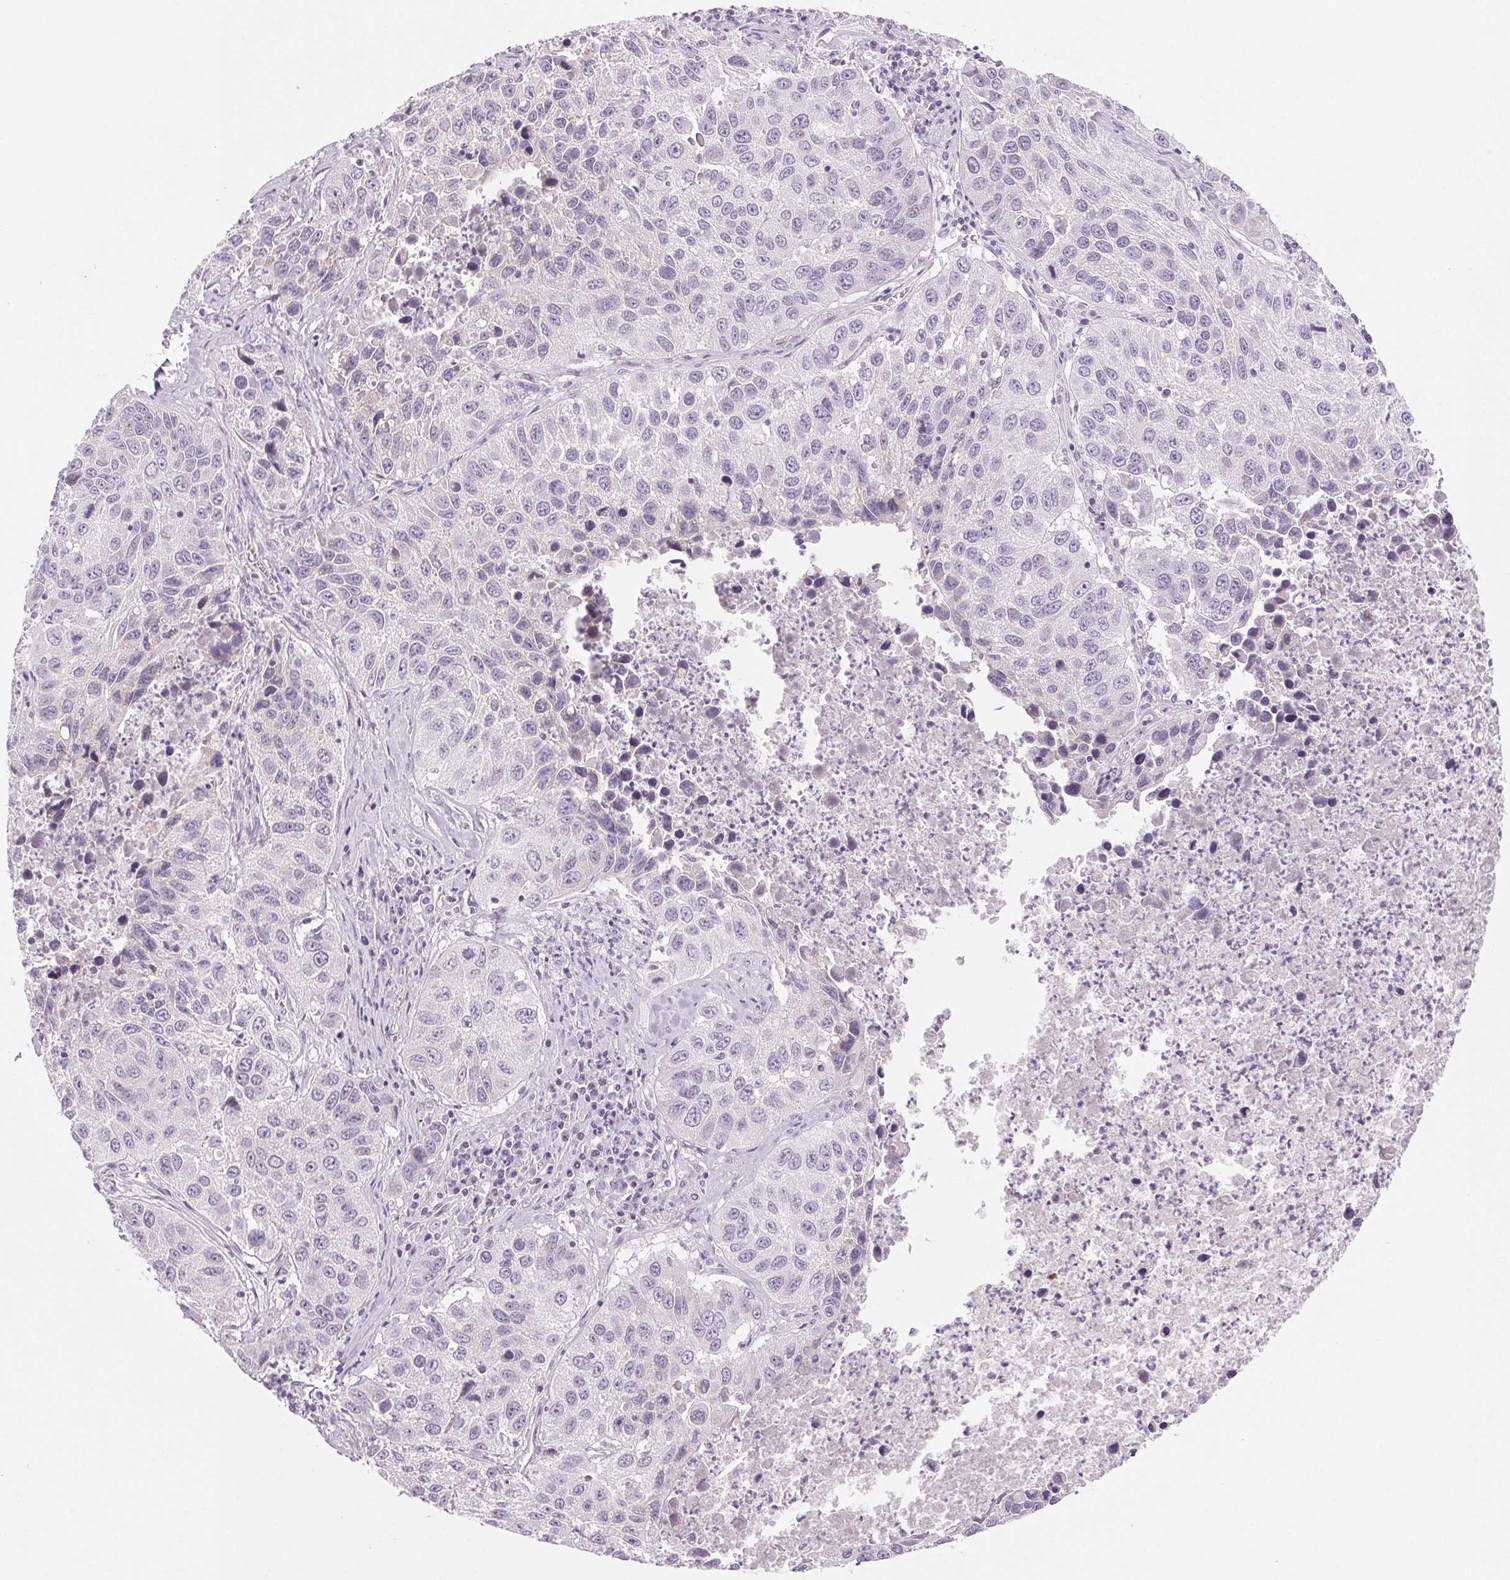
{"staining": {"intensity": "negative", "quantity": "none", "location": "none"}, "tissue": "lung cancer", "cell_type": "Tumor cells", "image_type": "cancer", "snomed": [{"axis": "morphology", "description": "Squamous cell carcinoma, NOS"}, {"axis": "topography", "description": "Lung"}], "caption": "High power microscopy photomicrograph of an immunohistochemistry image of lung squamous cell carcinoma, revealing no significant staining in tumor cells.", "gene": "EHHADH", "patient": {"sex": "female", "age": 61}}